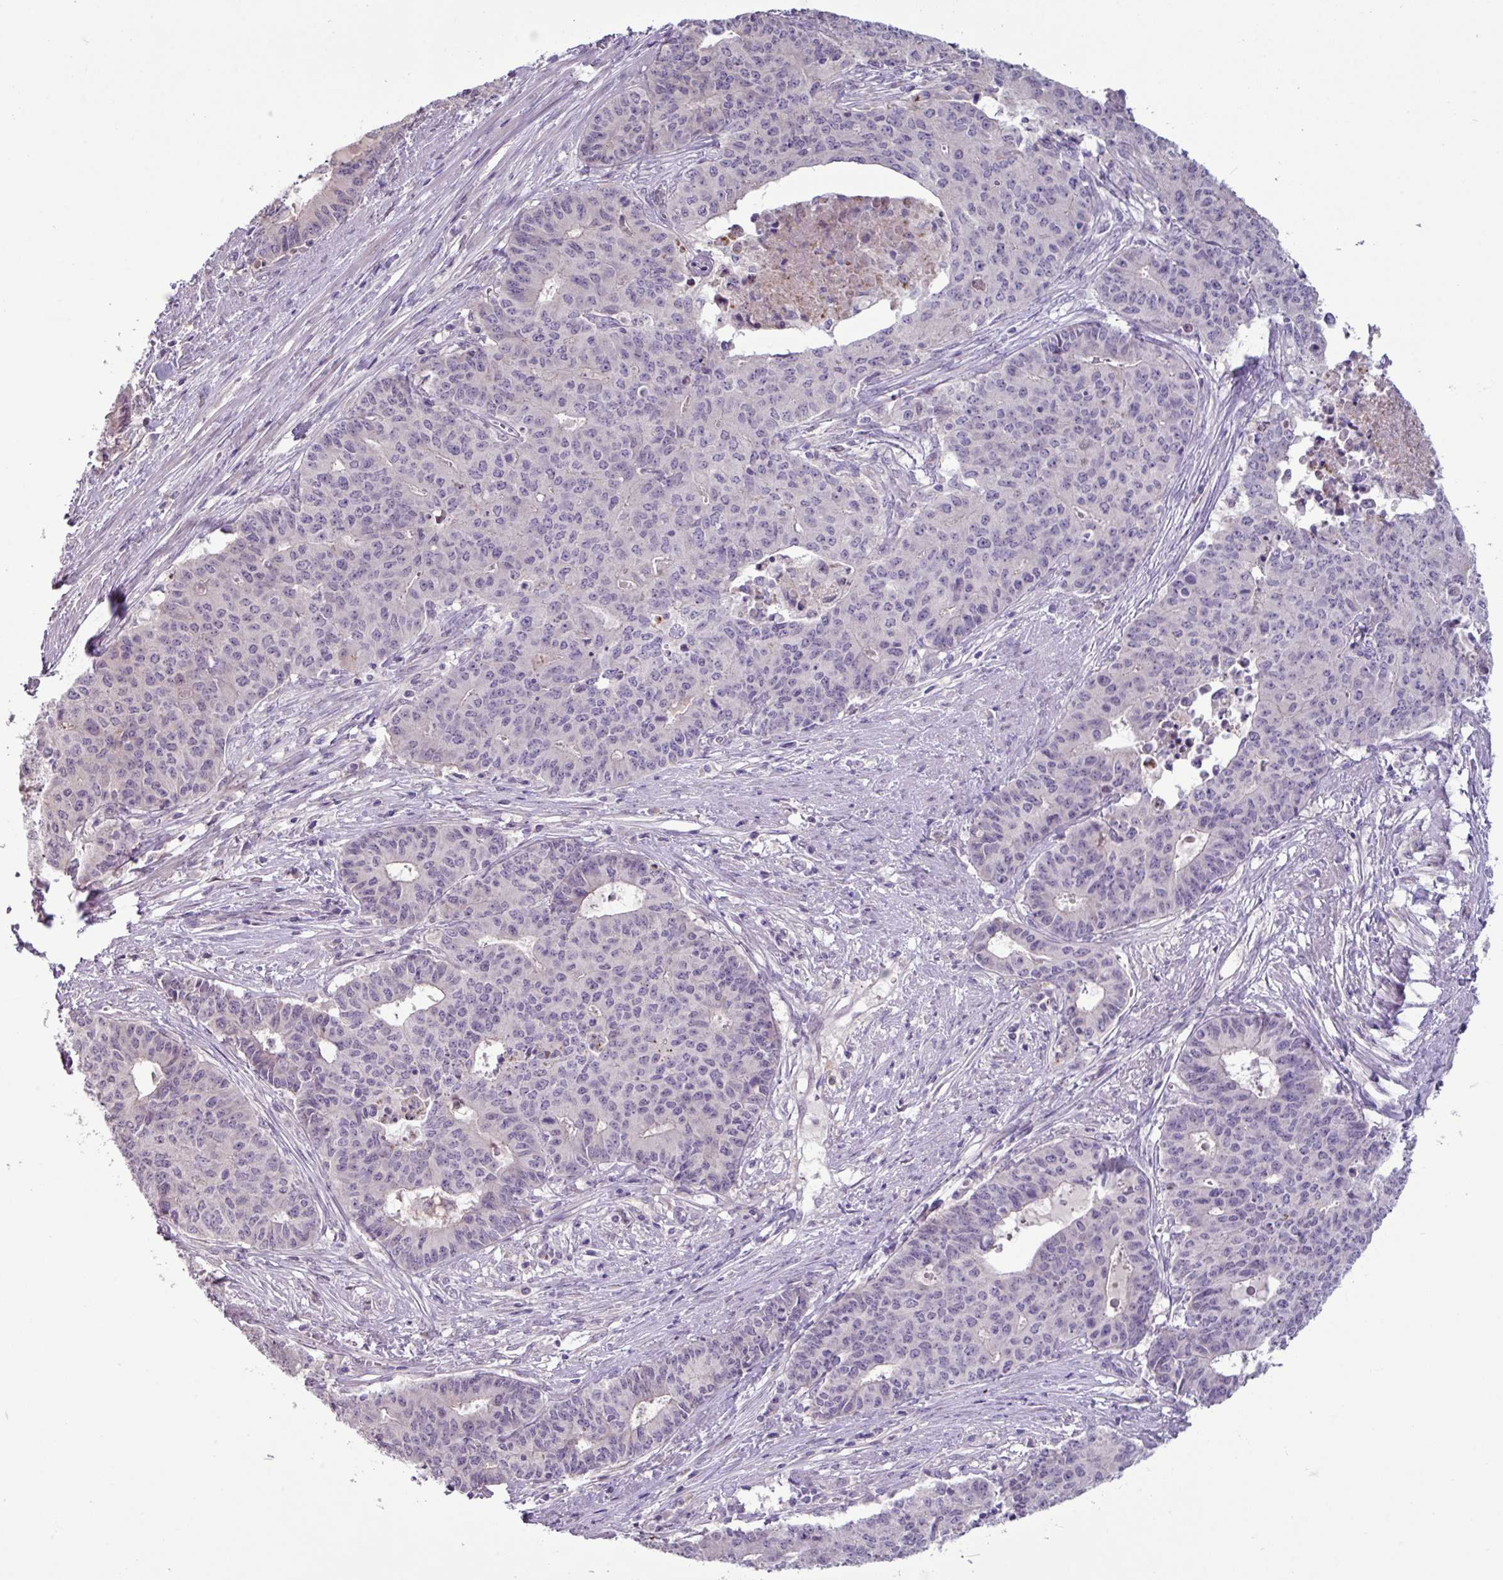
{"staining": {"intensity": "negative", "quantity": "none", "location": "none"}, "tissue": "endometrial cancer", "cell_type": "Tumor cells", "image_type": "cancer", "snomed": [{"axis": "morphology", "description": "Adenocarcinoma, NOS"}, {"axis": "topography", "description": "Endometrium"}], "caption": "Protein analysis of adenocarcinoma (endometrial) exhibits no significant positivity in tumor cells. Nuclei are stained in blue.", "gene": "PNLDC1", "patient": {"sex": "female", "age": 59}}